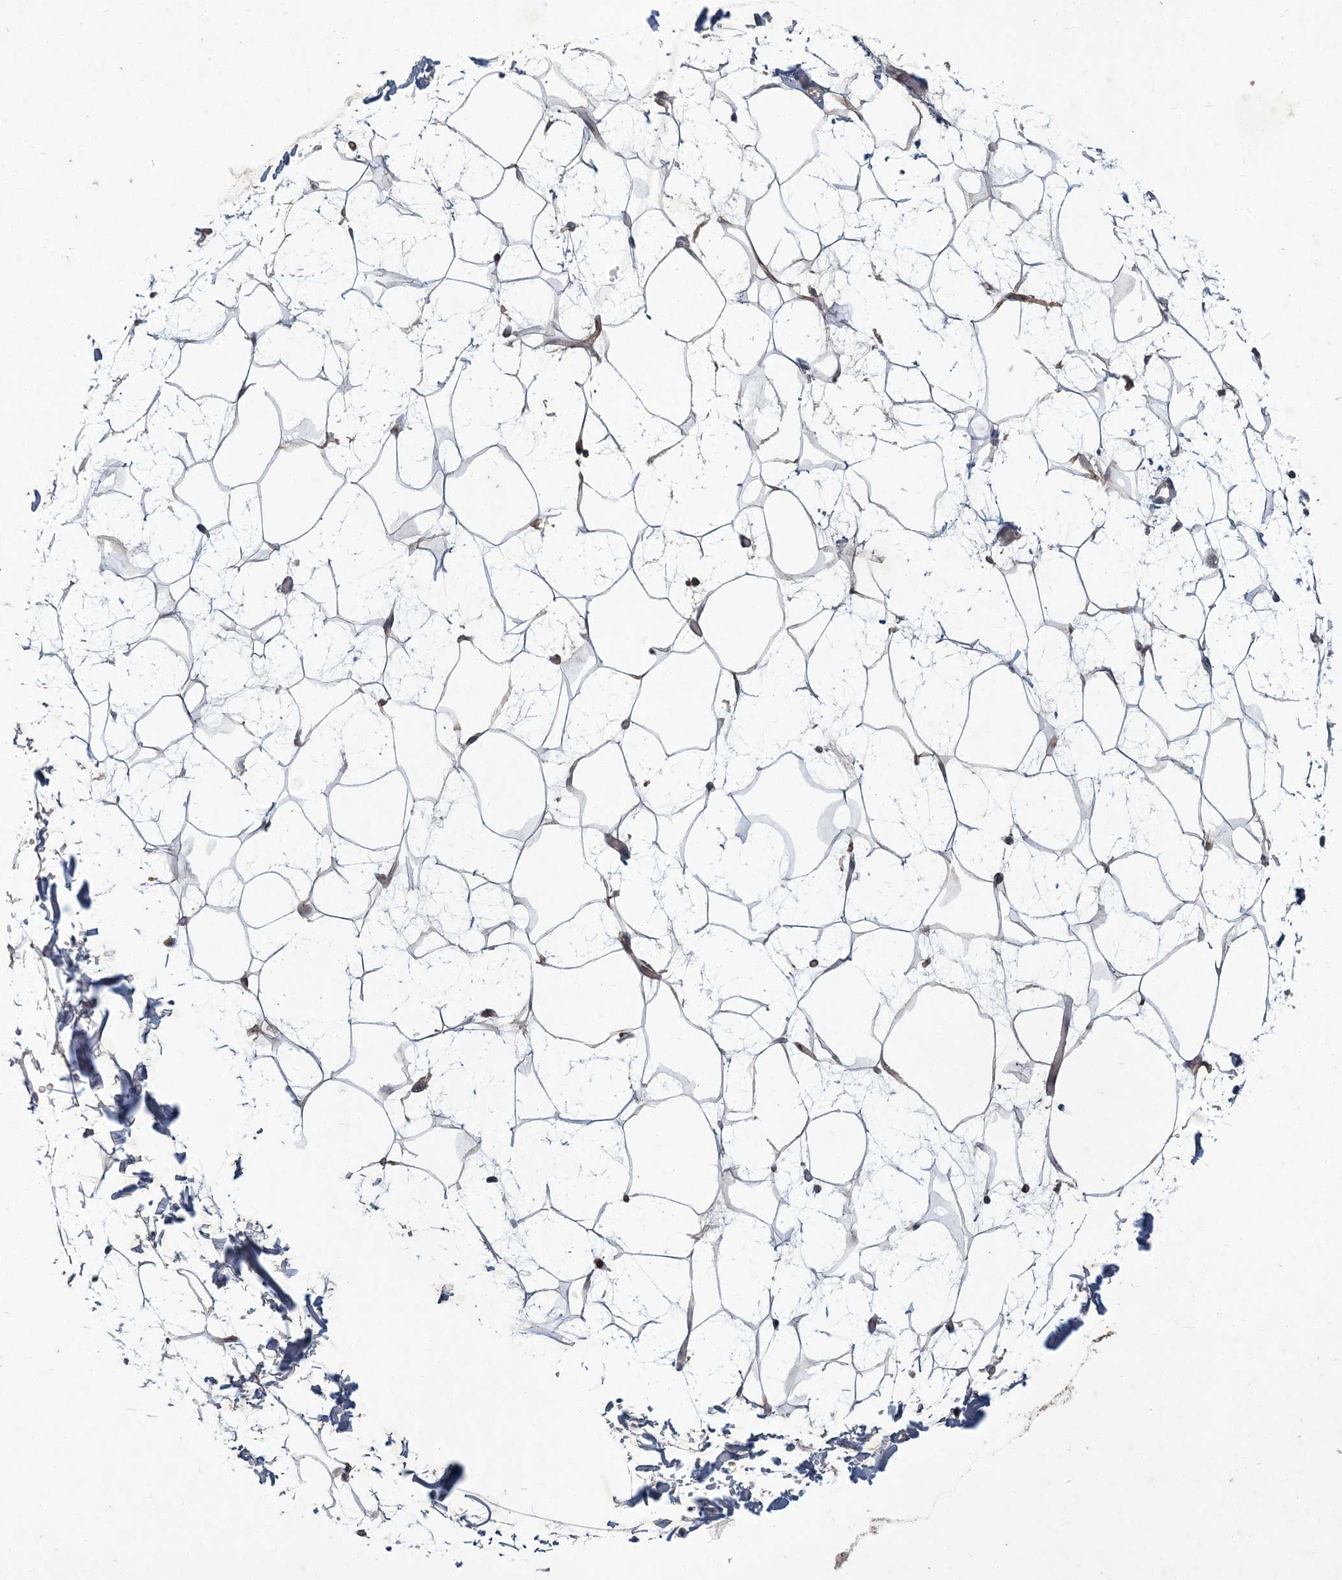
{"staining": {"intensity": "negative", "quantity": "none", "location": "none"}, "tissue": "adipose tissue", "cell_type": "Adipocytes", "image_type": "normal", "snomed": [{"axis": "morphology", "description": "Normal tissue, NOS"}, {"axis": "topography", "description": "Soft tissue"}], "caption": "Immunohistochemistry micrograph of unremarkable human adipose tissue stained for a protein (brown), which demonstrates no staining in adipocytes. (IHC, brightfield microscopy, high magnification).", "gene": "RNF25", "patient": {"sex": "male", "age": 72}}